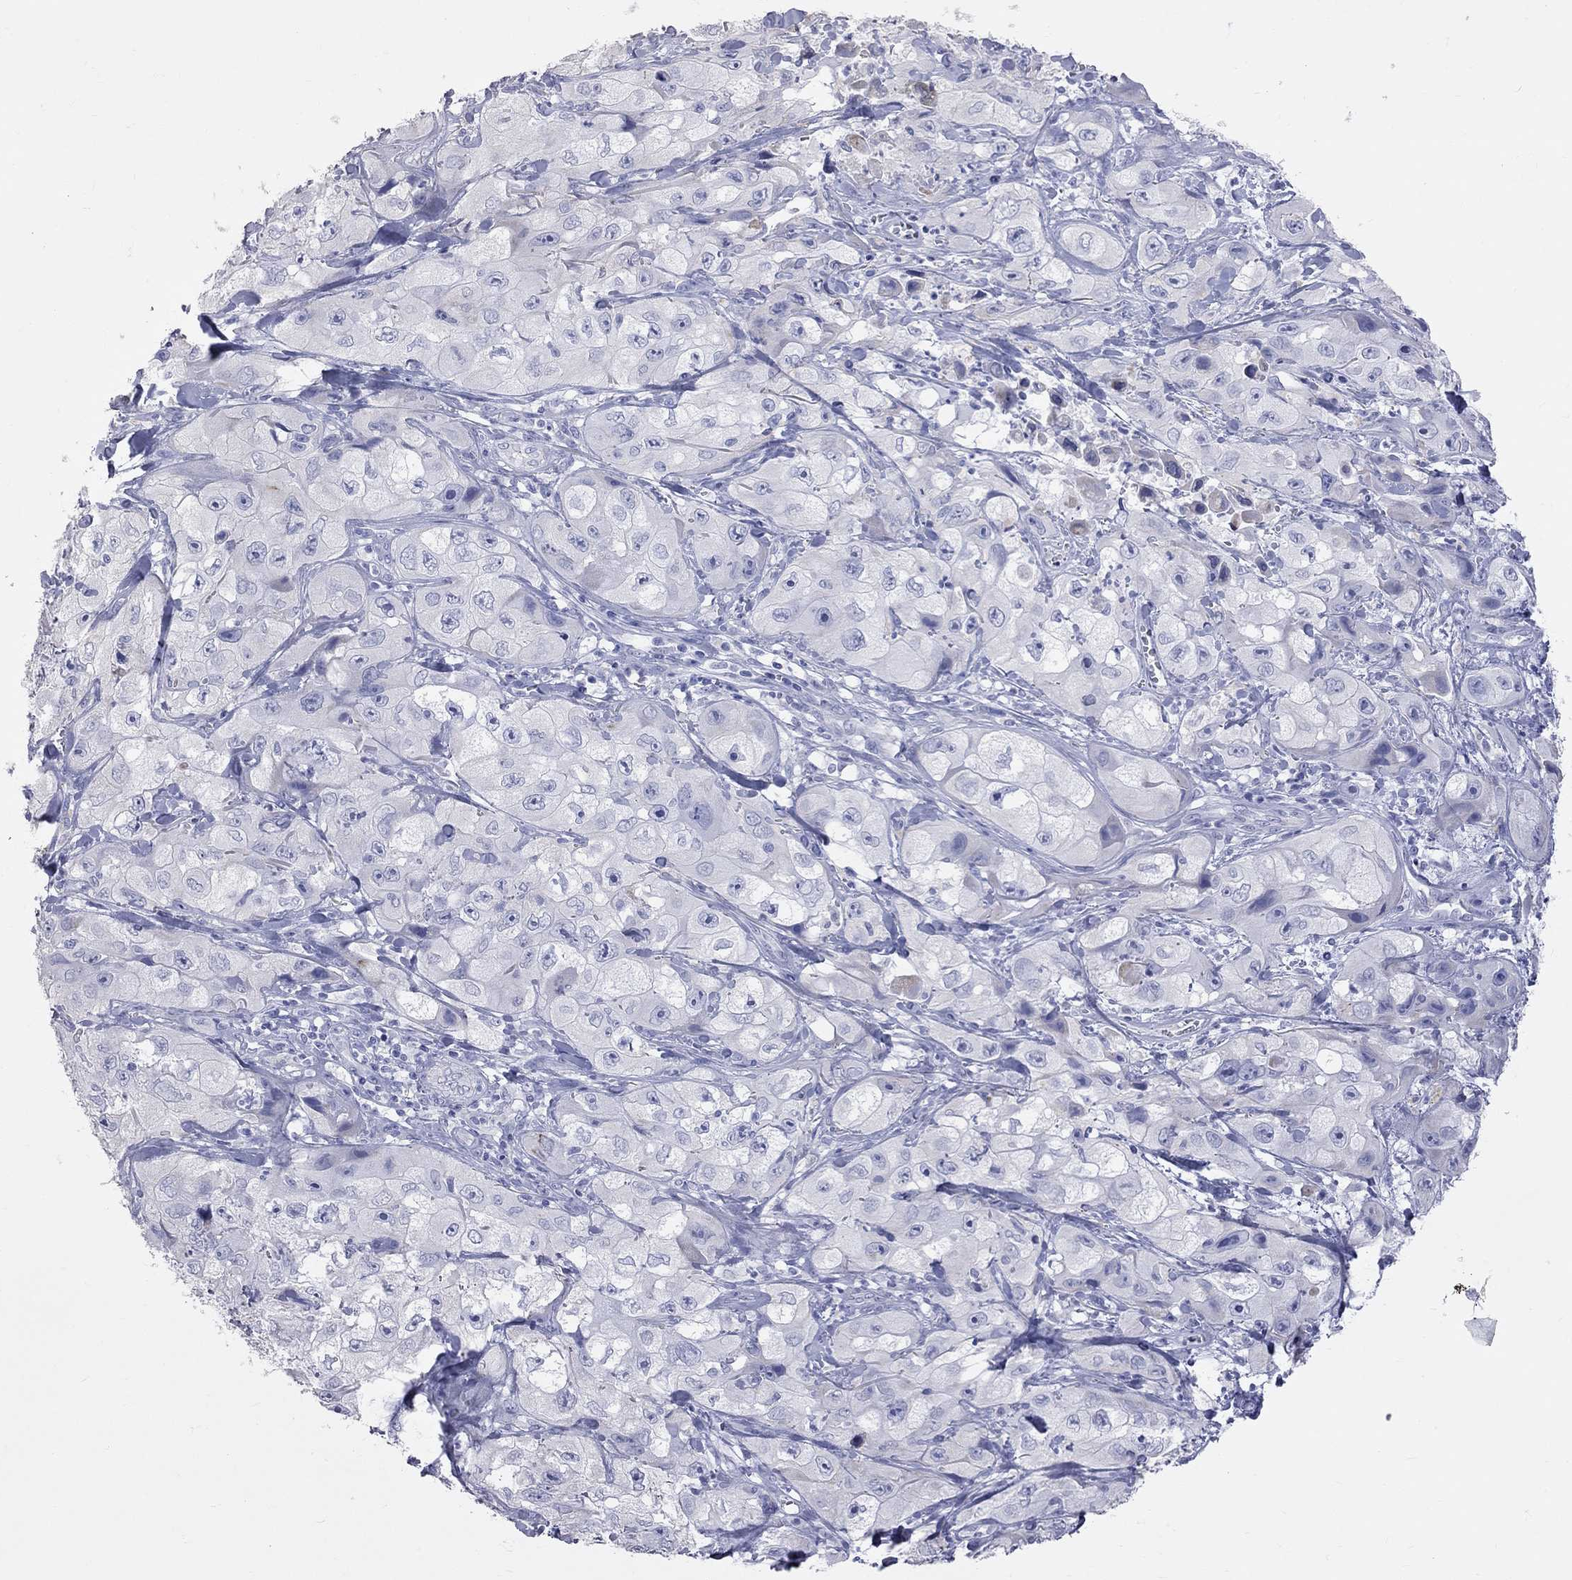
{"staining": {"intensity": "negative", "quantity": "none", "location": "none"}, "tissue": "skin cancer", "cell_type": "Tumor cells", "image_type": "cancer", "snomed": [{"axis": "morphology", "description": "Squamous cell carcinoma, NOS"}, {"axis": "topography", "description": "Skin"}, {"axis": "topography", "description": "Subcutis"}], "caption": "An image of skin cancer (squamous cell carcinoma) stained for a protein displays no brown staining in tumor cells. (DAB (3,3'-diaminobenzidine) immunohistochemistry with hematoxylin counter stain).", "gene": "KCND2", "patient": {"sex": "male", "age": 73}}